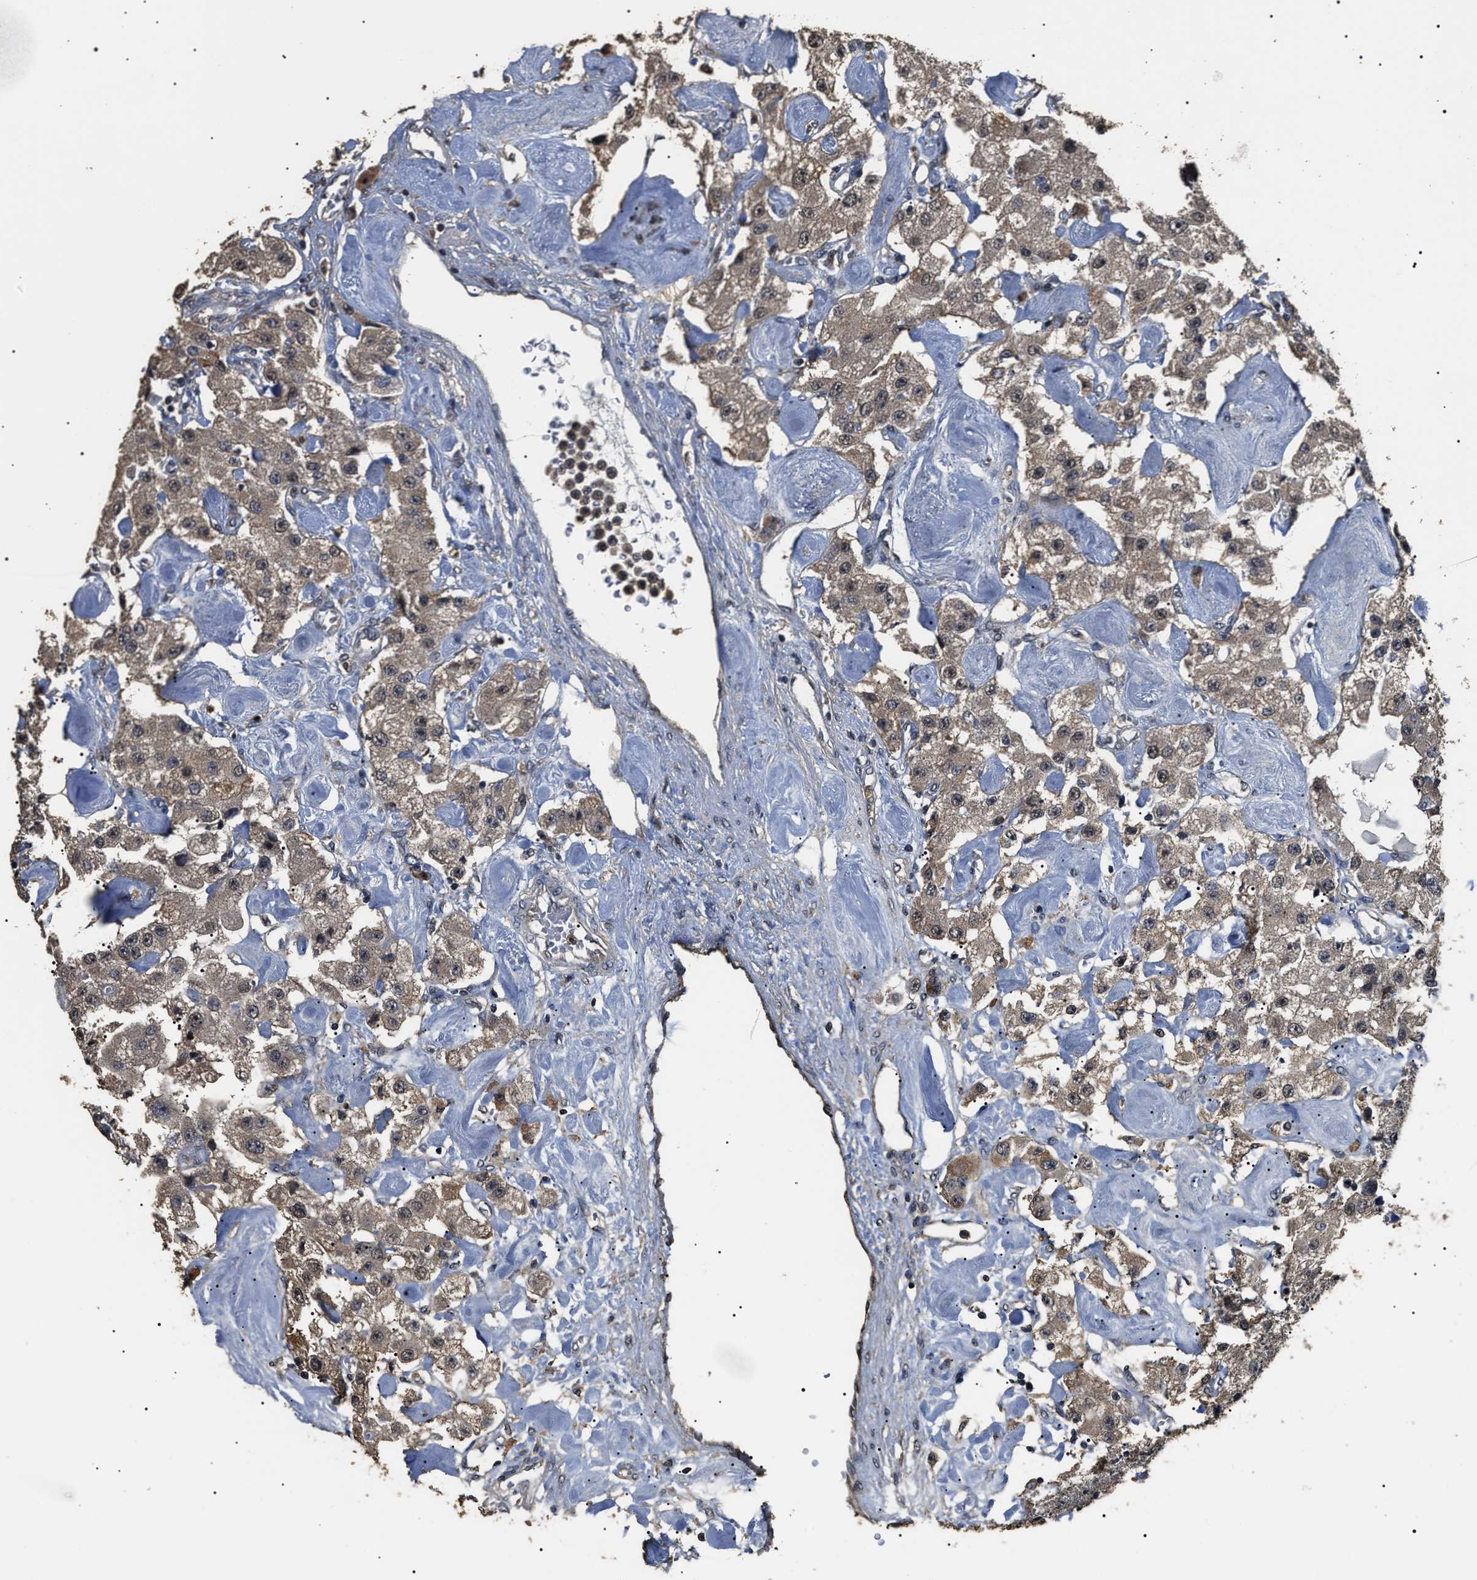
{"staining": {"intensity": "weak", "quantity": ">75%", "location": "cytoplasmic/membranous,nuclear"}, "tissue": "carcinoid", "cell_type": "Tumor cells", "image_type": "cancer", "snomed": [{"axis": "morphology", "description": "Carcinoid, malignant, NOS"}, {"axis": "topography", "description": "Pancreas"}], "caption": "Protein analysis of malignant carcinoid tissue displays weak cytoplasmic/membranous and nuclear staining in about >75% of tumor cells.", "gene": "PSMD8", "patient": {"sex": "male", "age": 41}}